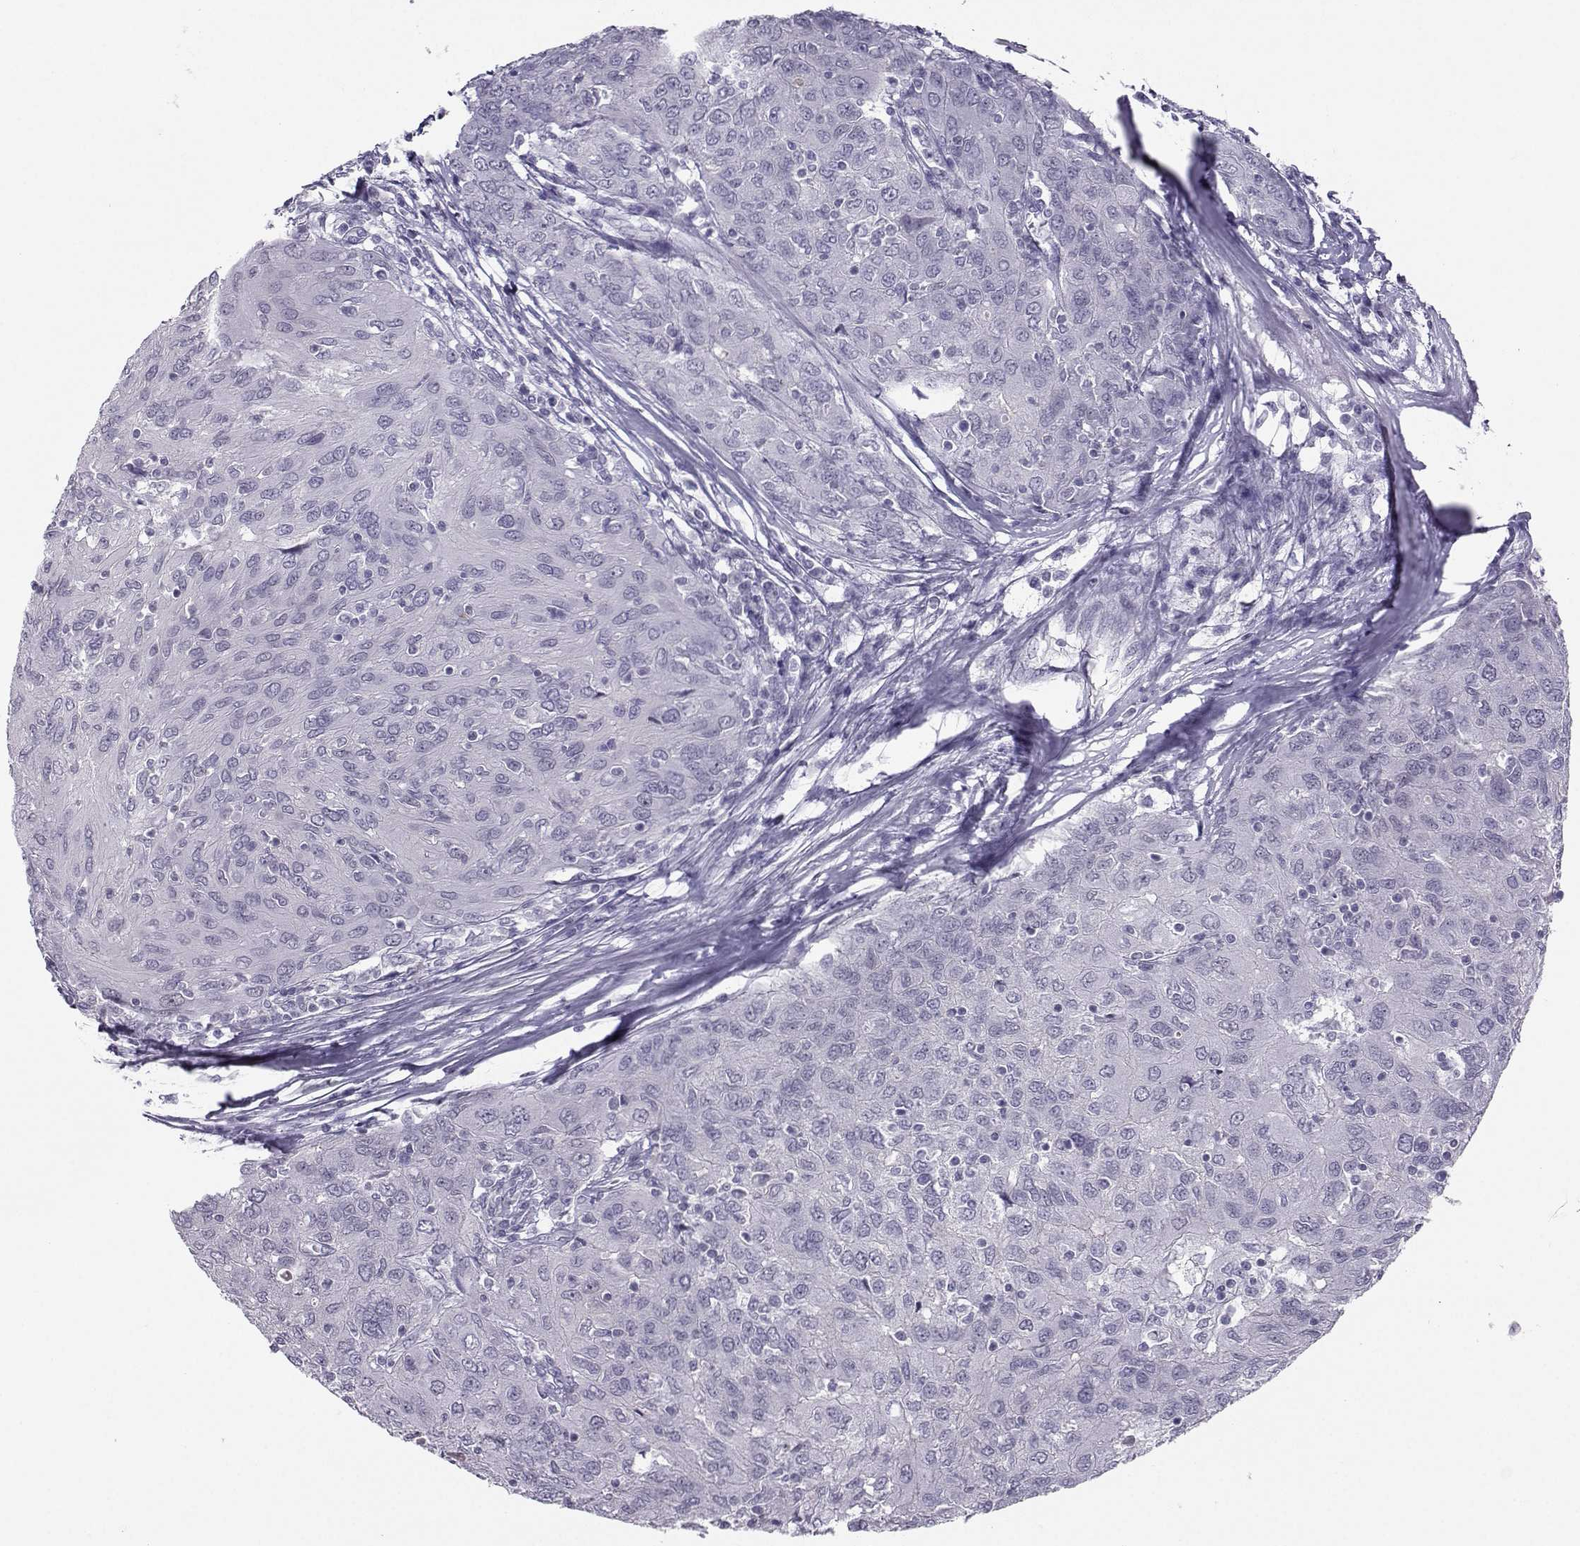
{"staining": {"intensity": "negative", "quantity": "none", "location": "none"}, "tissue": "ovarian cancer", "cell_type": "Tumor cells", "image_type": "cancer", "snomed": [{"axis": "morphology", "description": "Carcinoma, endometroid"}, {"axis": "topography", "description": "Ovary"}], "caption": "The image exhibits no significant staining in tumor cells of ovarian endometroid carcinoma.", "gene": "LHX1", "patient": {"sex": "female", "age": 50}}